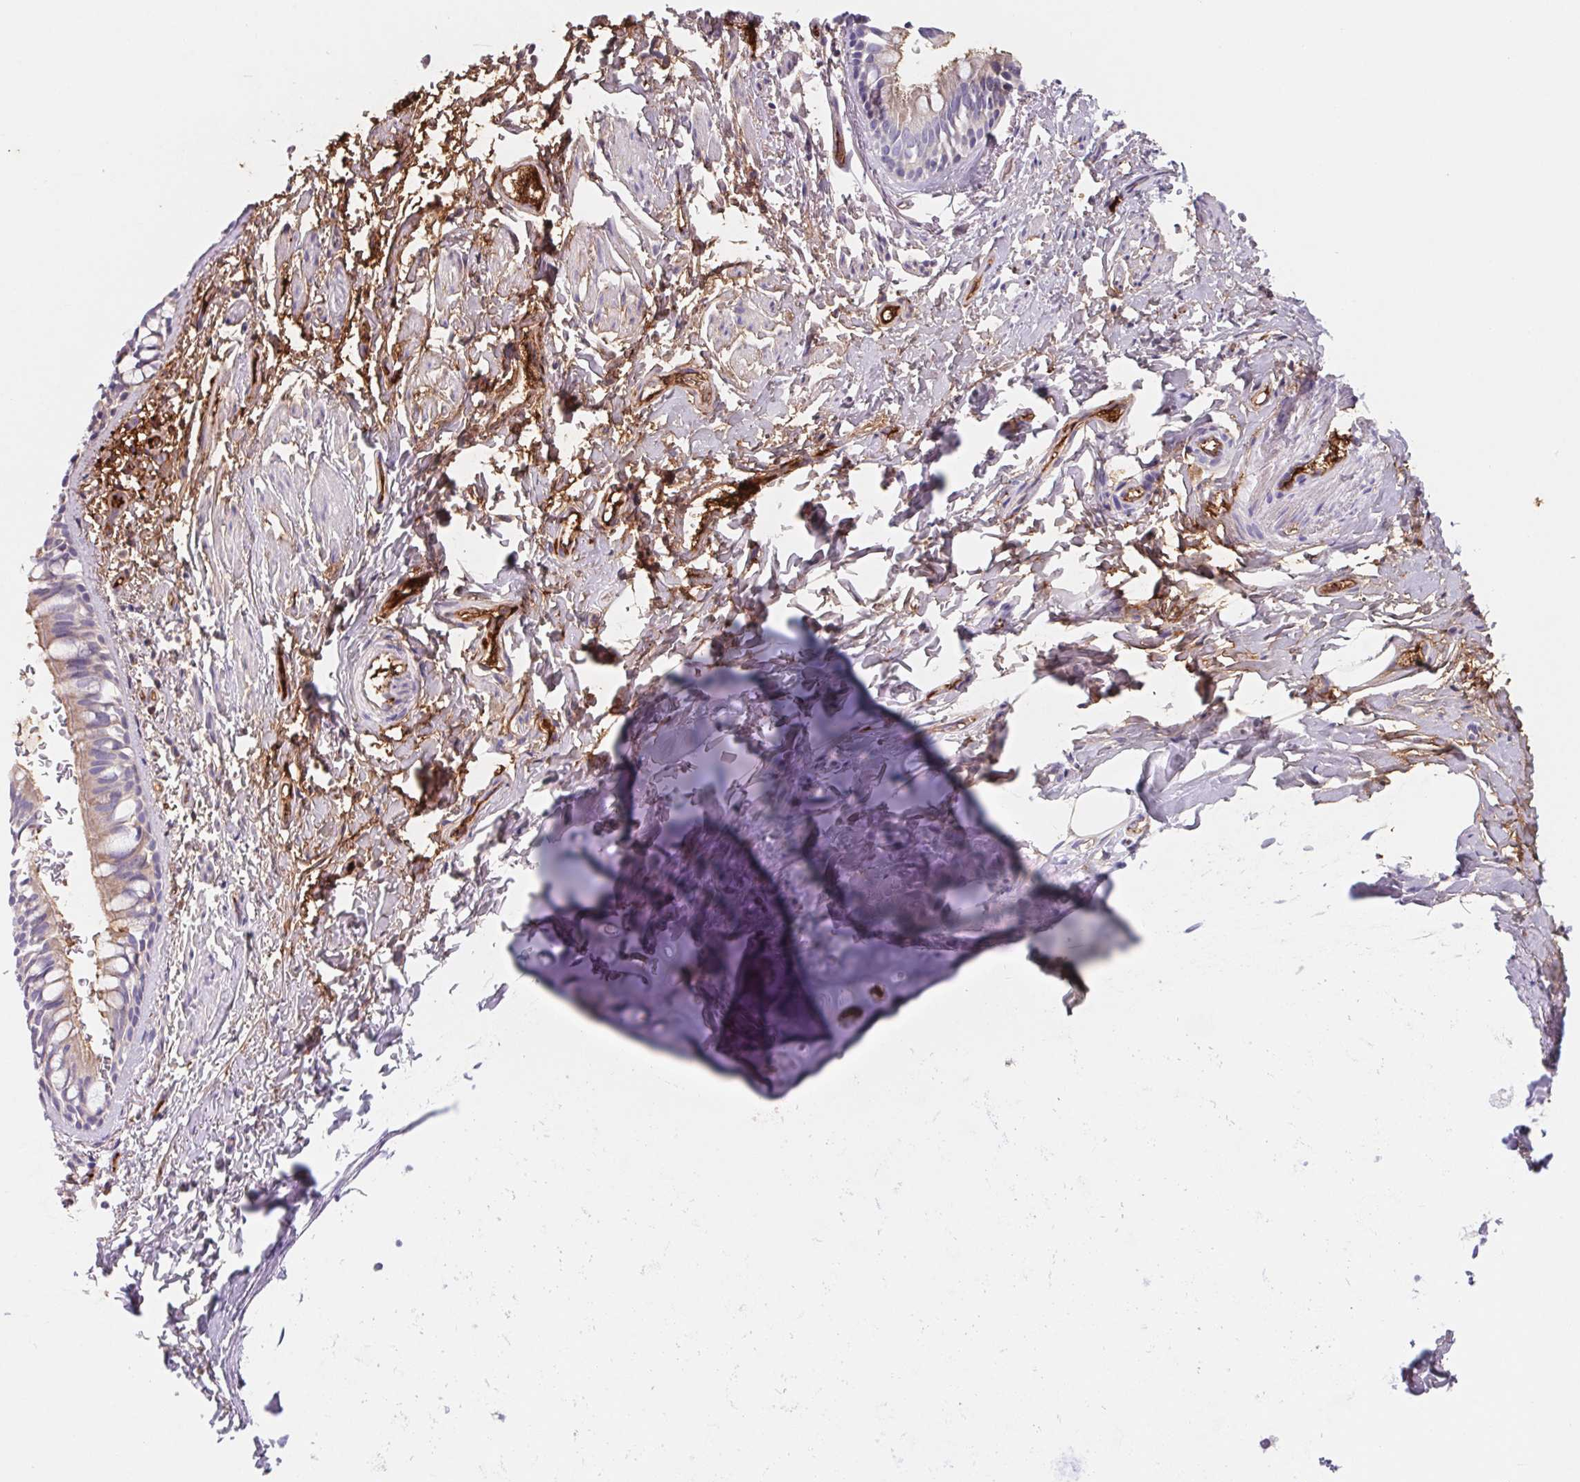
{"staining": {"intensity": "weak", "quantity": "25%-75%", "location": "cytoplasmic/membranous"}, "tissue": "bronchus", "cell_type": "Respiratory epithelial cells", "image_type": "normal", "snomed": [{"axis": "morphology", "description": "Normal tissue, NOS"}, {"axis": "topography", "description": "Lymph node"}, {"axis": "topography", "description": "Cartilage tissue"}, {"axis": "topography", "description": "Bronchus"}], "caption": "Immunohistochemical staining of unremarkable human bronchus shows low levels of weak cytoplasmic/membranous positivity in approximately 25%-75% of respiratory epithelial cells.", "gene": "LPA", "patient": {"sex": "female", "age": 70}}